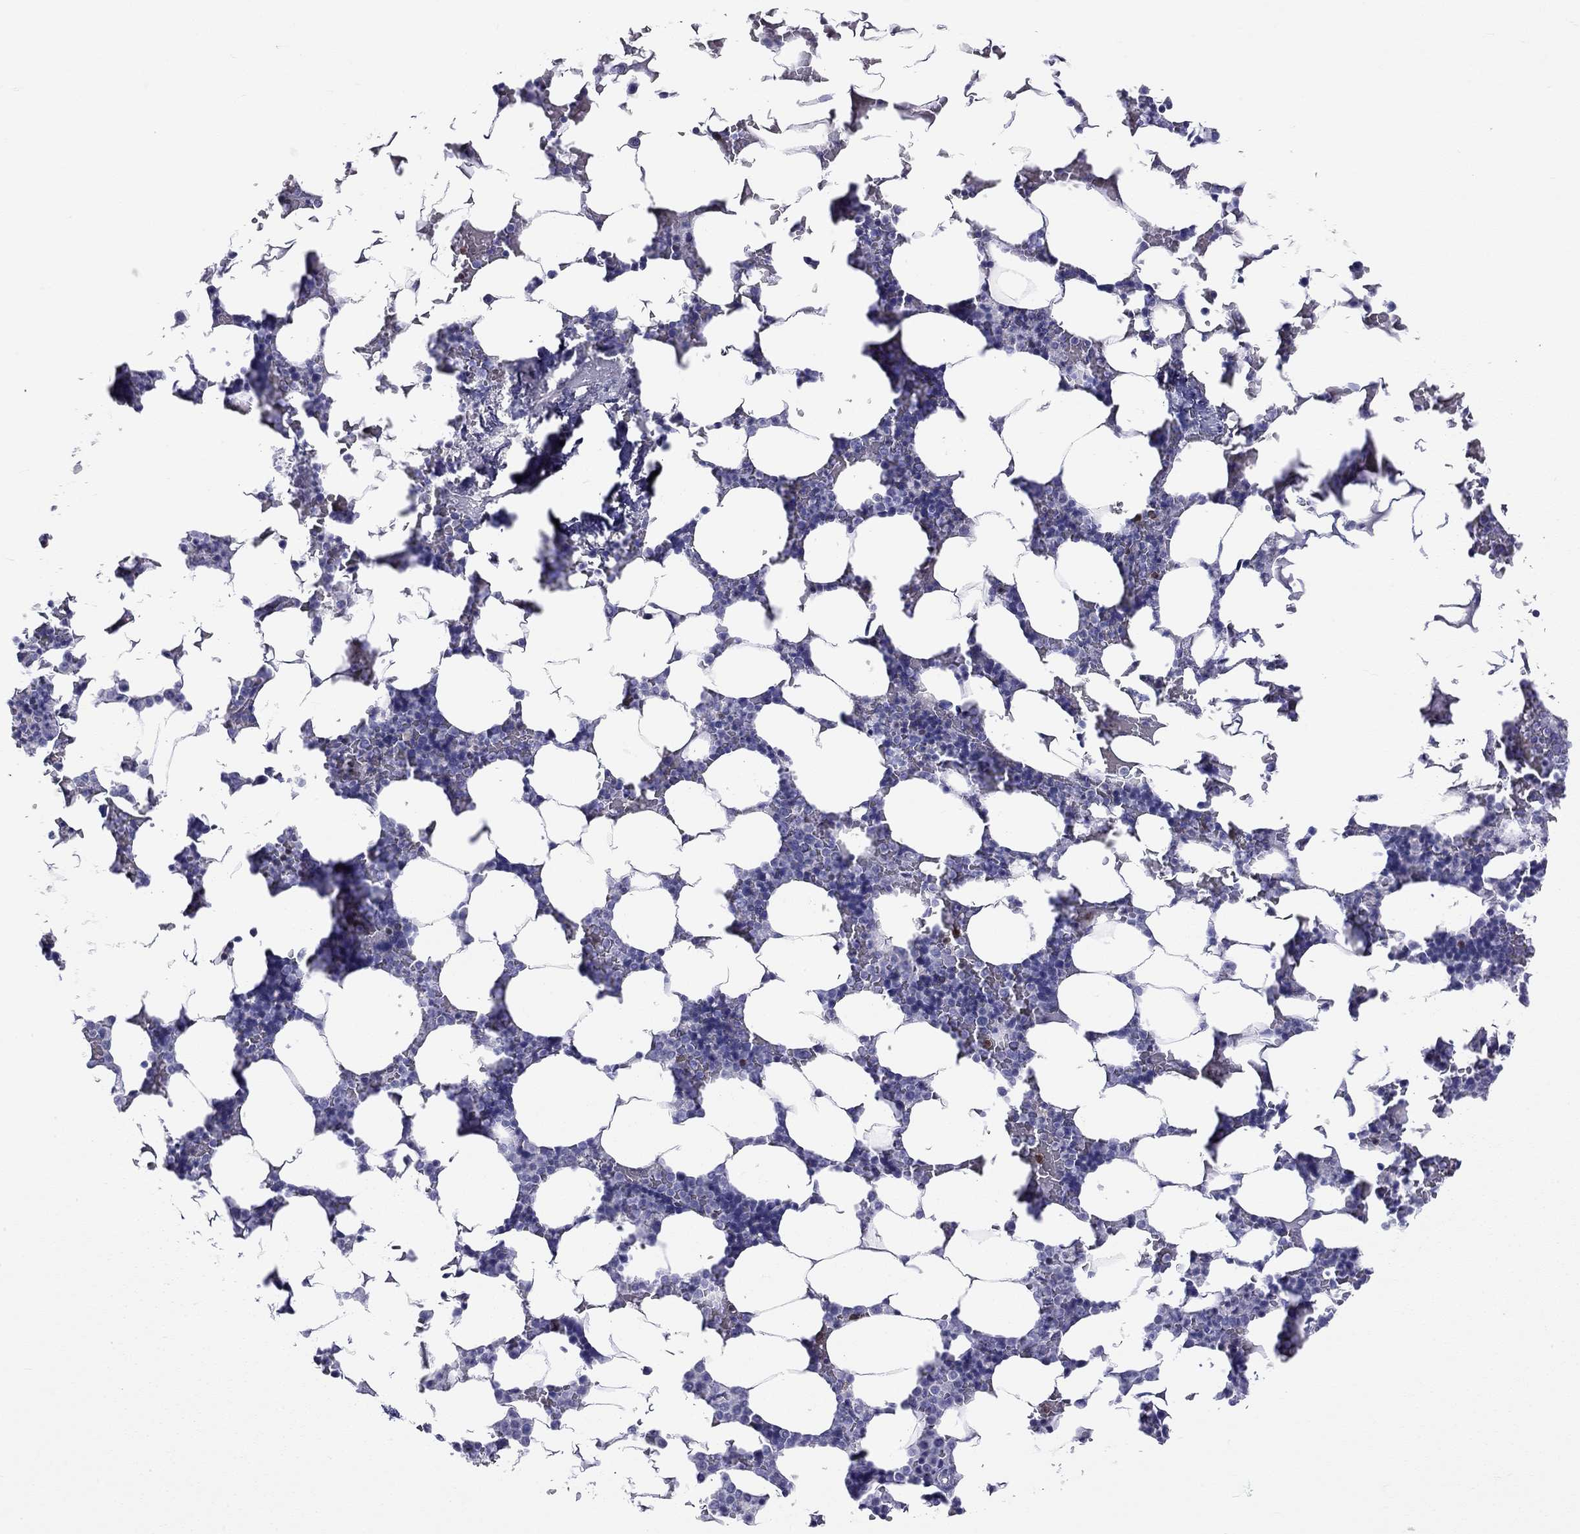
{"staining": {"intensity": "negative", "quantity": "none", "location": "none"}, "tissue": "bone marrow", "cell_type": "Hematopoietic cells", "image_type": "normal", "snomed": [{"axis": "morphology", "description": "Normal tissue, NOS"}, {"axis": "topography", "description": "Bone marrow"}], "caption": "The image shows no significant expression in hematopoietic cells of bone marrow.", "gene": "SH2D2A", "patient": {"sex": "male", "age": 51}}